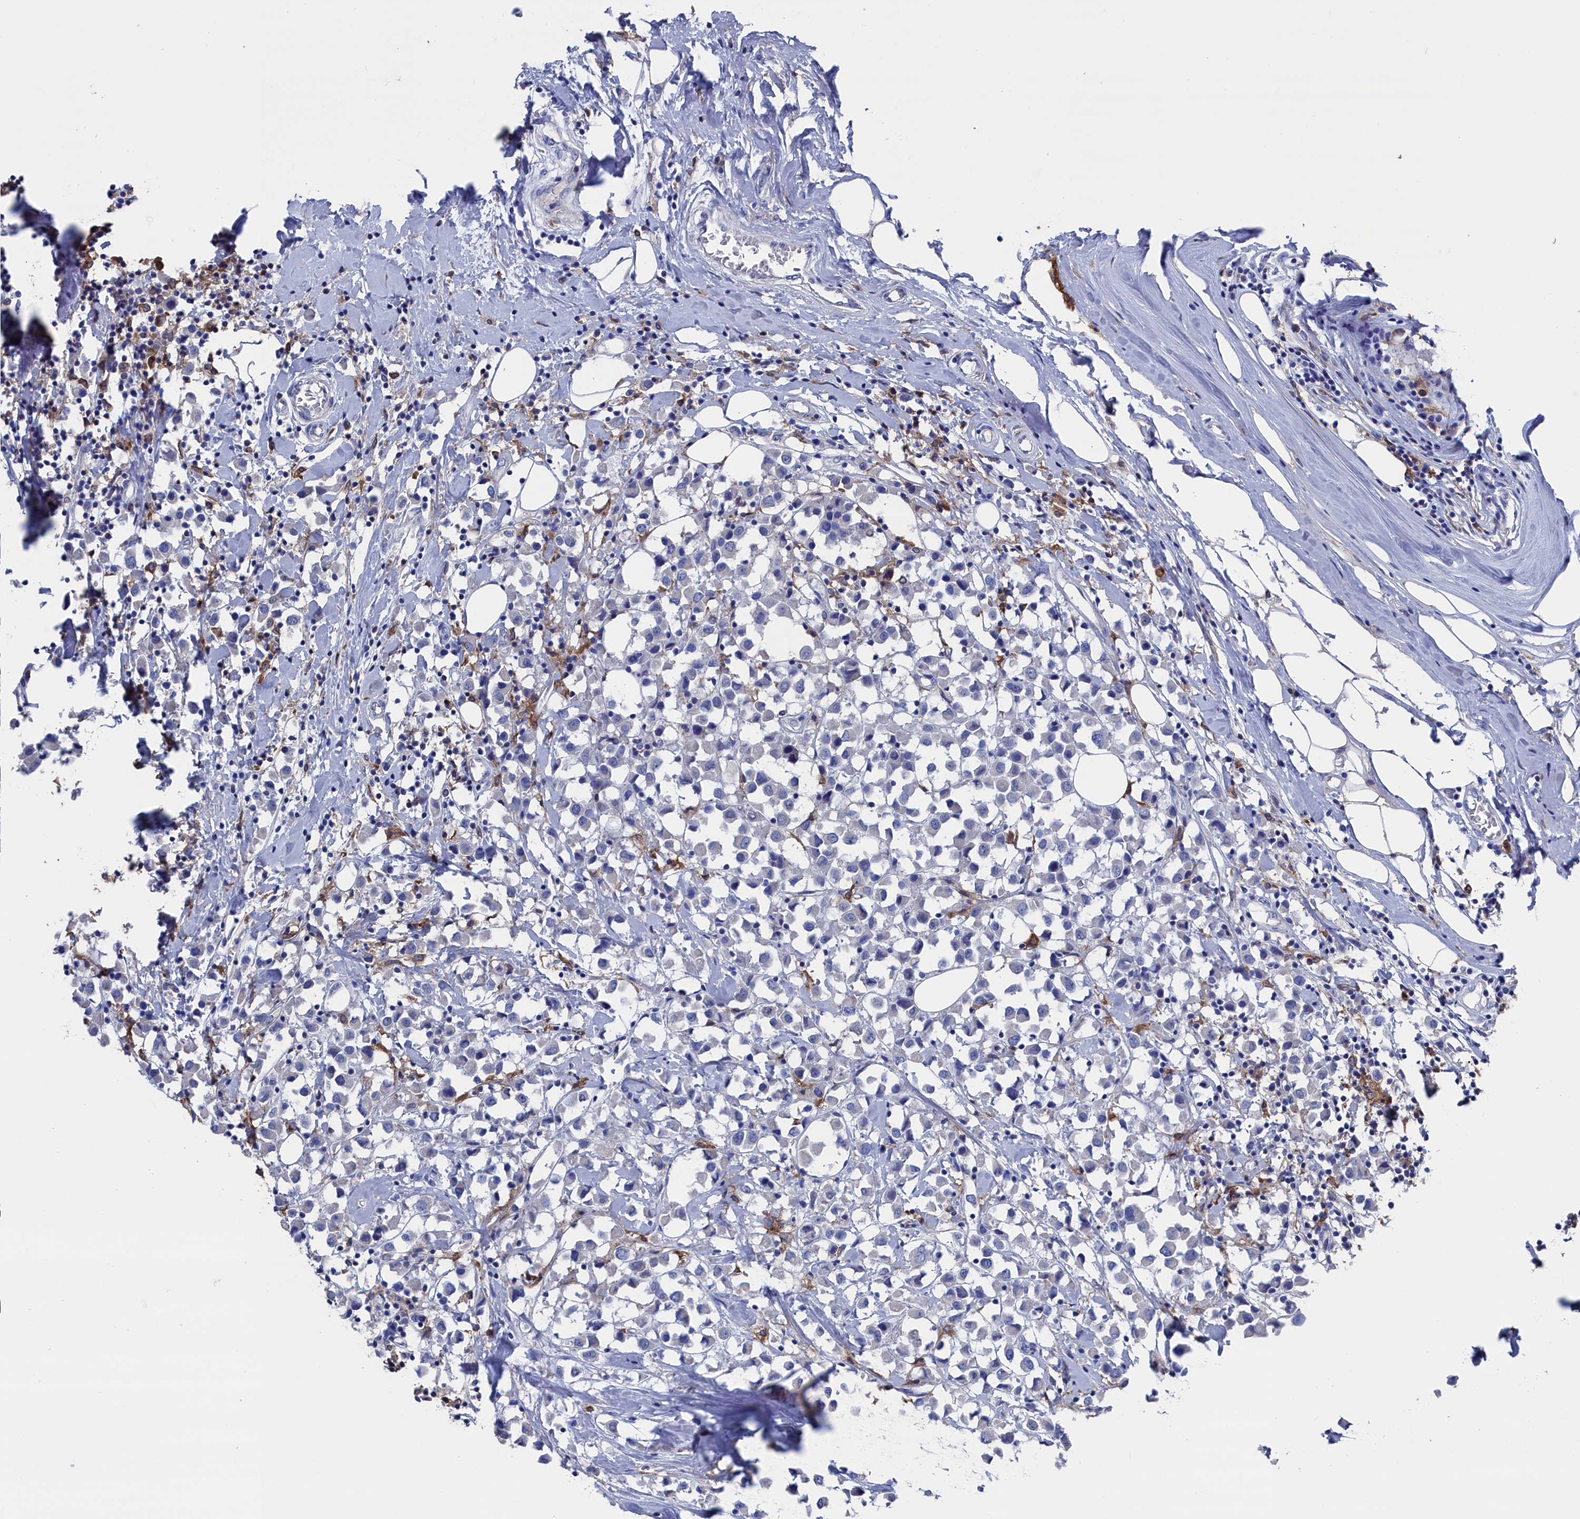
{"staining": {"intensity": "negative", "quantity": "none", "location": "none"}, "tissue": "breast cancer", "cell_type": "Tumor cells", "image_type": "cancer", "snomed": [{"axis": "morphology", "description": "Duct carcinoma"}, {"axis": "topography", "description": "Breast"}], "caption": "The IHC micrograph has no significant expression in tumor cells of invasive ductal carcinoma (breast) tissue.", "gene": "TYROBP", "patient": {"sex": "female", "age": 61}}